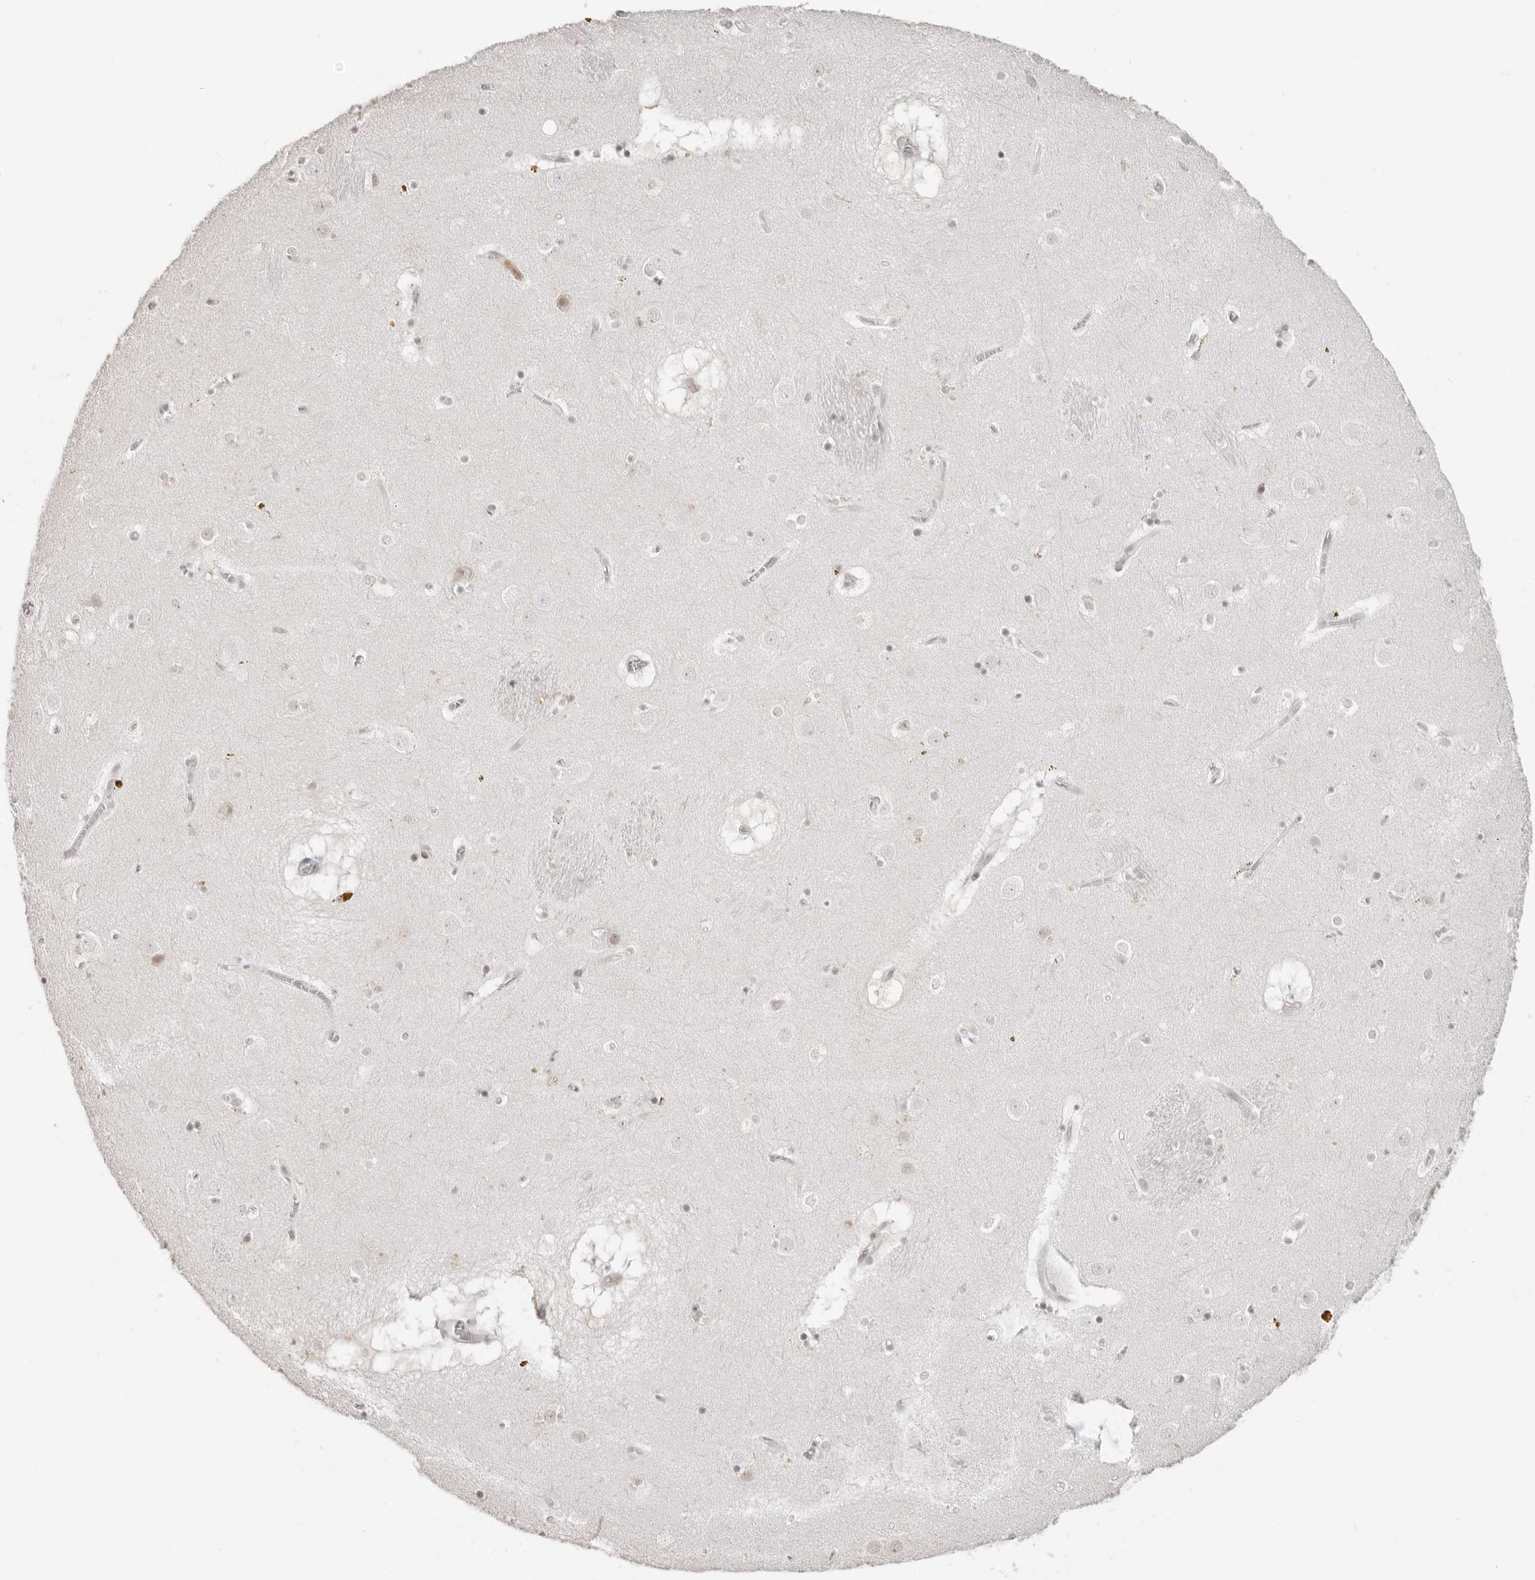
{"staining": {"intensity": "moderate", "quantity": "<25%", "location": "nuclear"}, "tissue": "caudate", "cell_type": "Glial cells", "image_type": "normal", "snomed": [{"axis": "morphology", "description": "Normal tissue, NOS"}, {"axis": "topography", "description": "Lateral ventricle wall"}], "caption": "Brown immunohistochemical staining in benign caudate shows moderate nuclear positivity in approximately <25% of glial cells. Immunohistochemistry (ihc) stains the protein of interest in brown and the nuclei are stained blue.", "gene": "RNF146", "patient": {"sex": "male", "age": 70}}